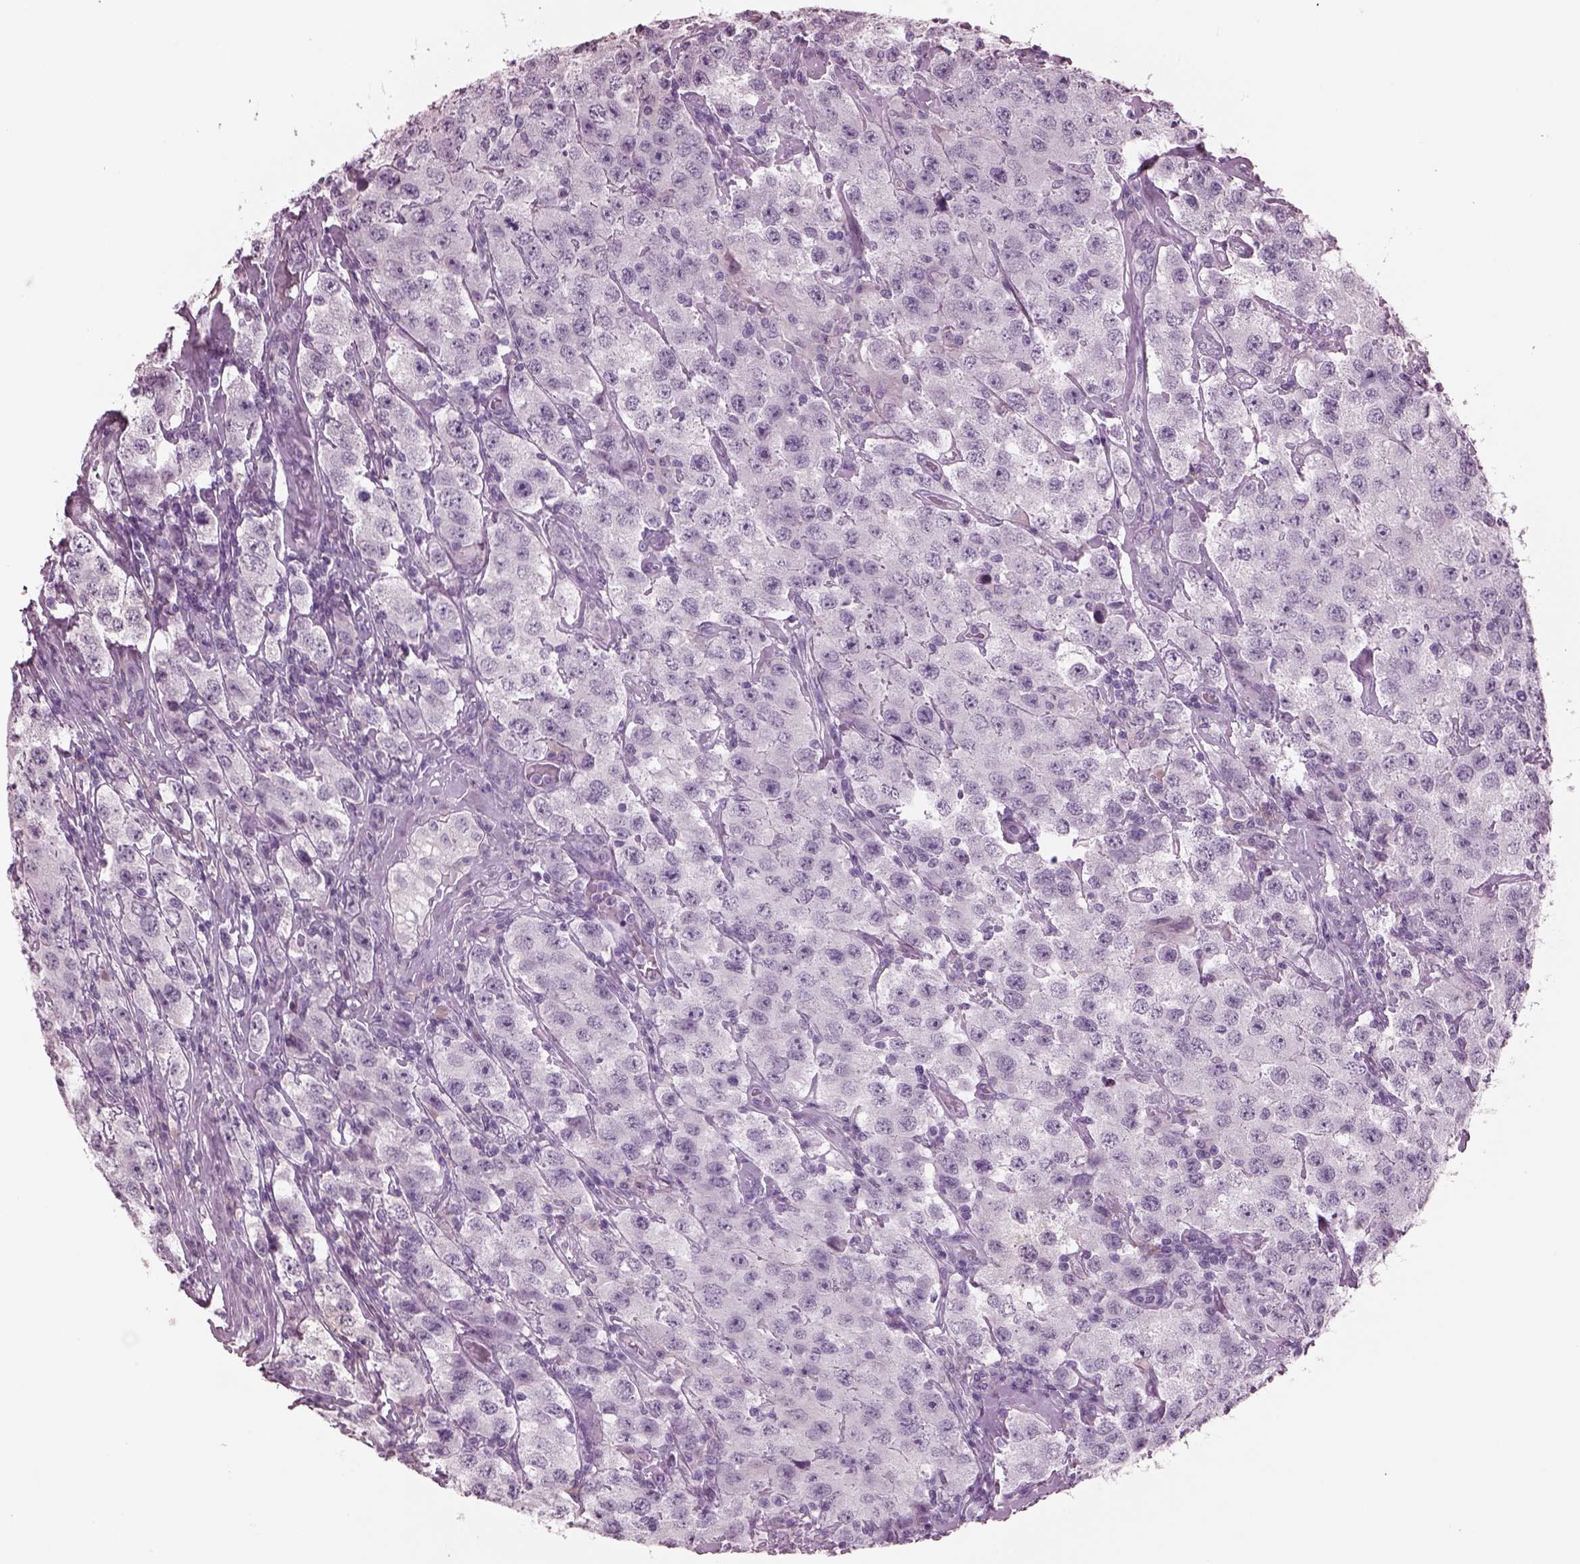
{"staining": {"intensity": "negative", "quantity": "none", "location": "none"}, "tissue": "testis cancer", "cell_type": "Tumor cells", "image_type": "cancer", "snomed": [{"axis": "morphology", "description": "Seminoma, NOS"}, {"axis": "topography", "description": "Testis"}], "caption": "DAB immunohistochemical staining of testis cancer displays no significant staining in tumor cells. Brightfield microscopy of IHC stained with DAB (3,3'-diaminobenzidine) (brown) and hematoxylin (blue), captured at high magnification.", "gene": "CYLC1", "patient": {"sex": "male", "age": 52}}